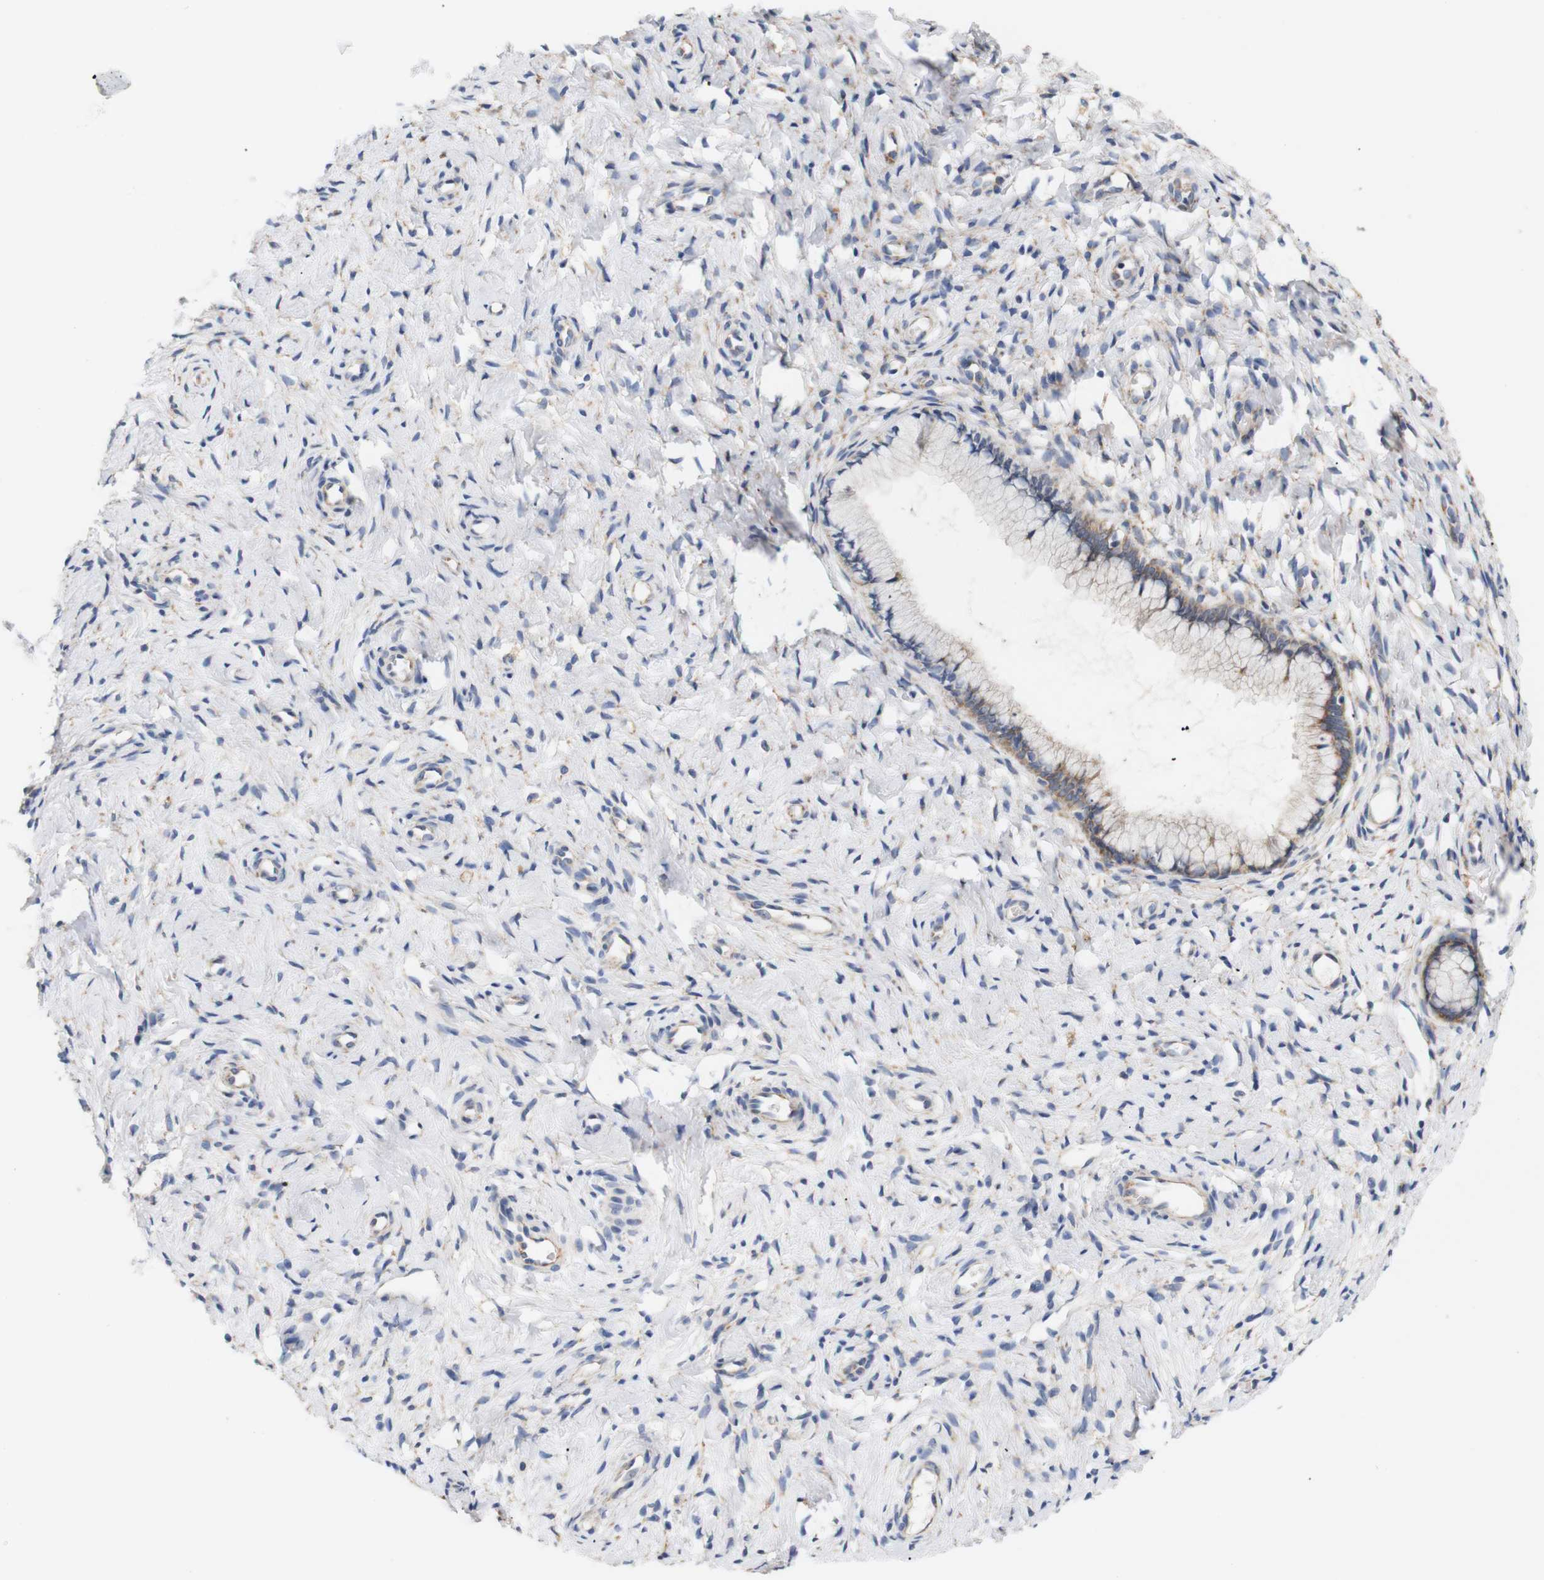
{"staining": {"intensity": "moderate", "quantity": "<25%", "location": "cytoplasmic/membranous"}, "tissue": "cervix", "cell_type": "Glandular cells", "image_type": "normal", "snomed": [{"axis": "morphology", "description": "Normal tissue, NOS"}, {"axis": "topography", "description": "Cervix"}], "caption": "Immunohistochemical staining of benign cervix shows low levels of moderate cytoplasmic/membranous staining in approximately <25% of glandular cells.", "gene": "TRIM5", "patient": {"sex": "female", "age": 65}}